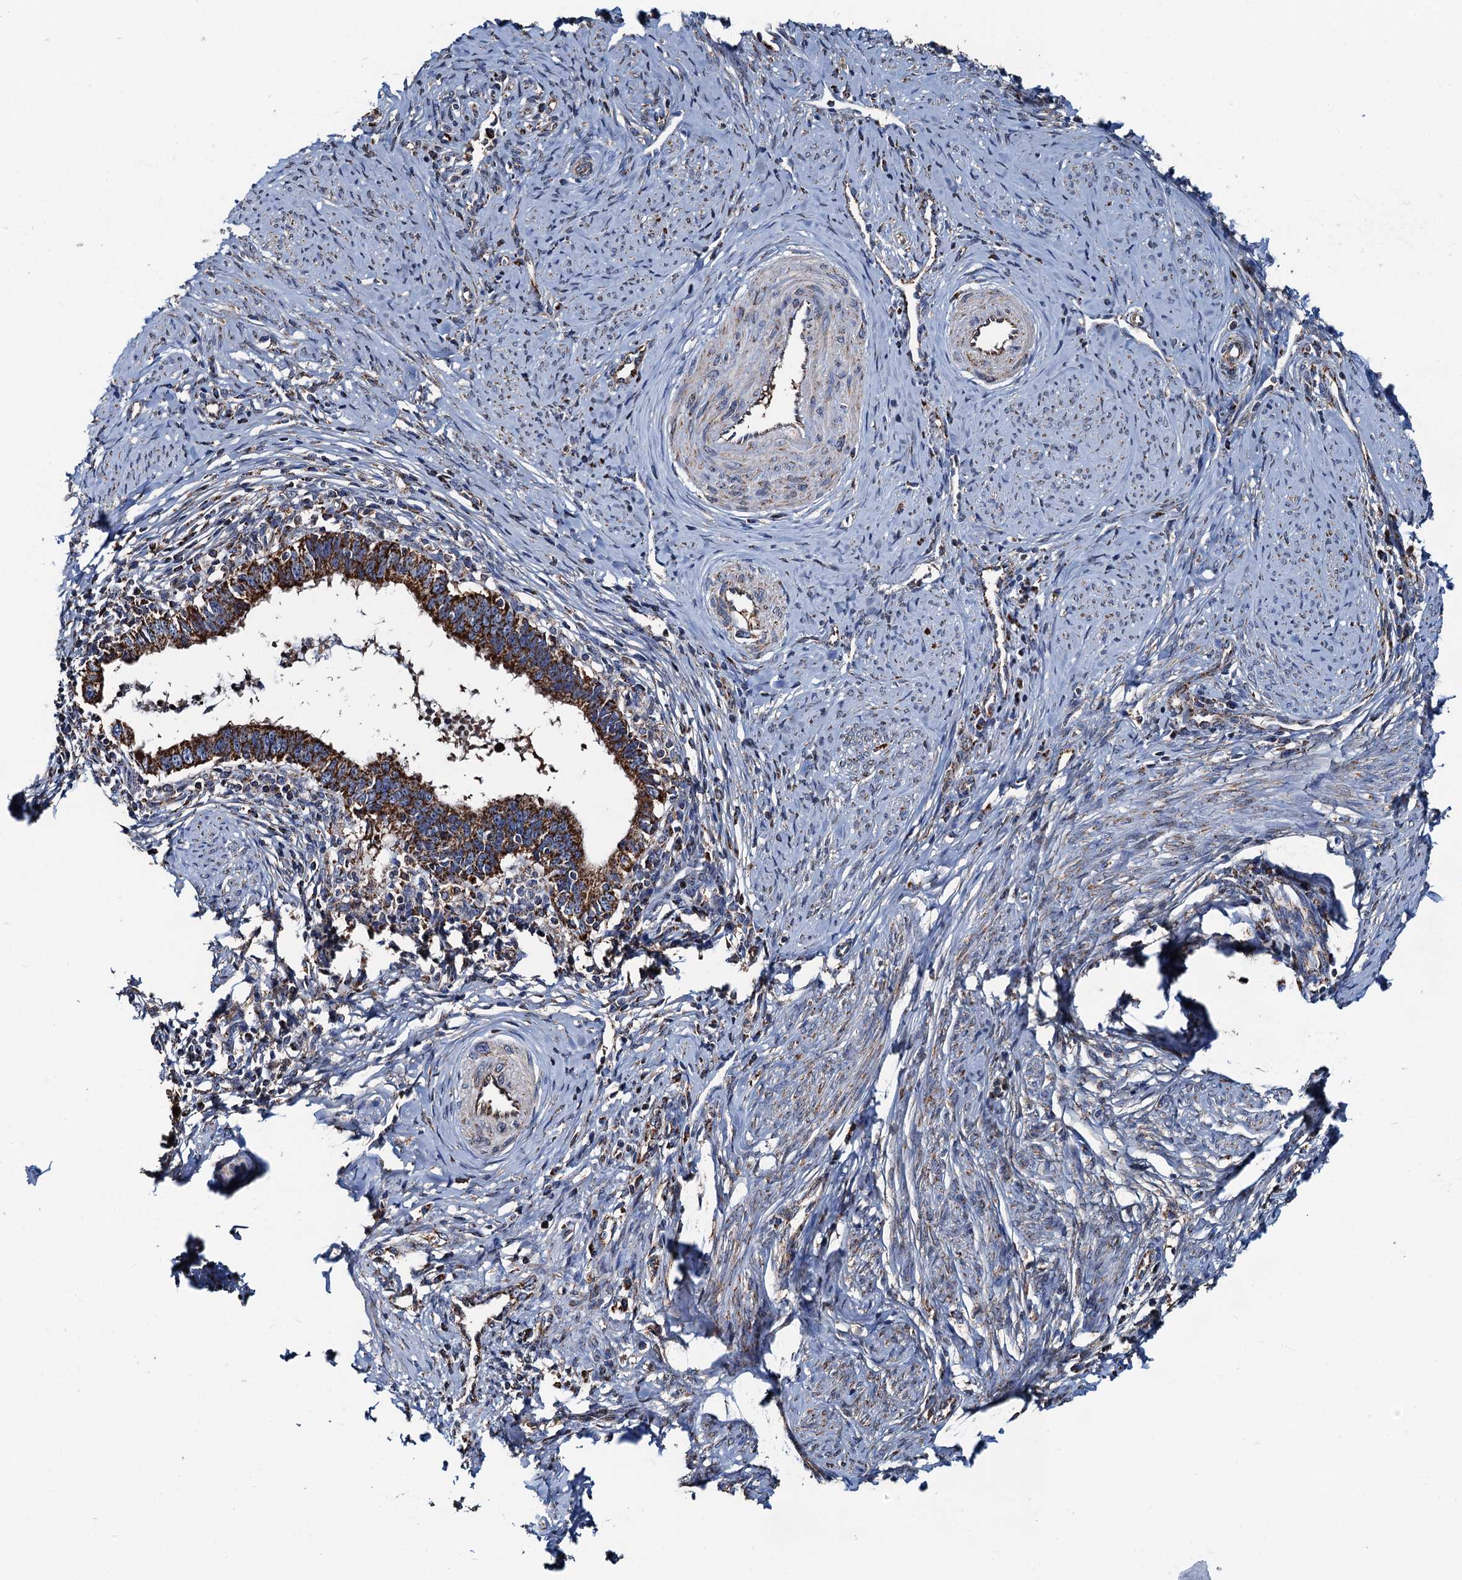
{"staining": {"intensity": "strong", "quantity": ">75%", "location": "cytoplasmic/membranous"}, "tissue": "cervical cancer", "cell_type": "Tumor cells", "image_type": "cancer", "snomed": [{"axis": "morphology", "description": "Adenocarcinoma, NOS"}, {"axis": "topography", "description": "Cervix"}], "caption": "Protein expression analysis of cervical adenocarcinoma displays strong cytoplasmic/membranous expression in about >75% of tumor cells.", "gene": "AAGAB", "patient": {"sex": "female", "age": 36}}